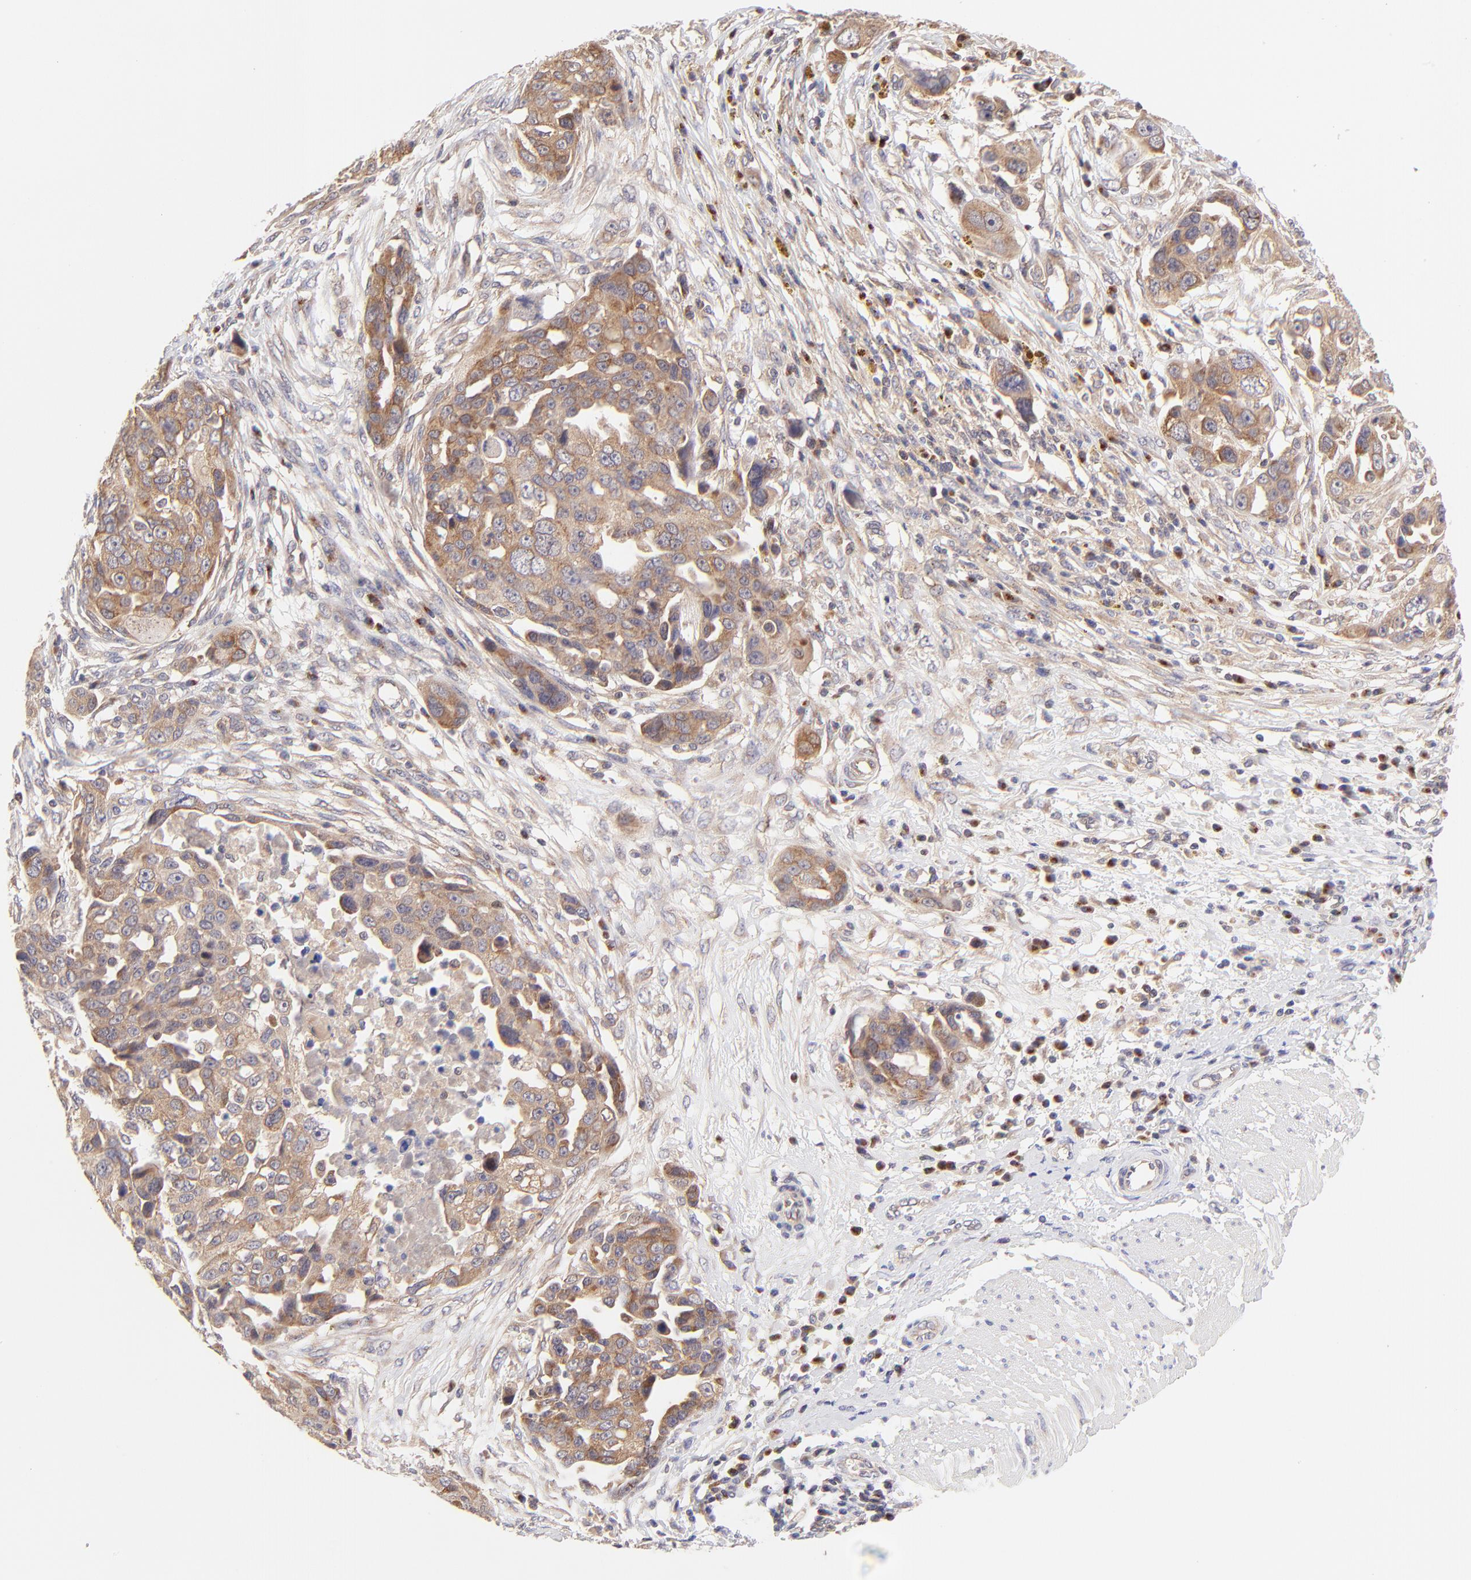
{"staining": {"intensity": "moderate", "quantity": ">75%", "location": "cytoplasmic/membranous"}, "tissue": "ovarian cancer", "cell_type": "Tumor cells", "image_type": "cancer", "snomed": [{"axis": "morphology", "description": "Carcinoma, endometroid"}, {"axis": "topography", "description": "Ovary"}], "caption": "Human ovarian cancer (endometroid carcinoma) stained with a protein marker exhibits moderate staining in tumor cells.", "gene": "TNRC6B", "patient": {"sex": "female", "age": 75}}